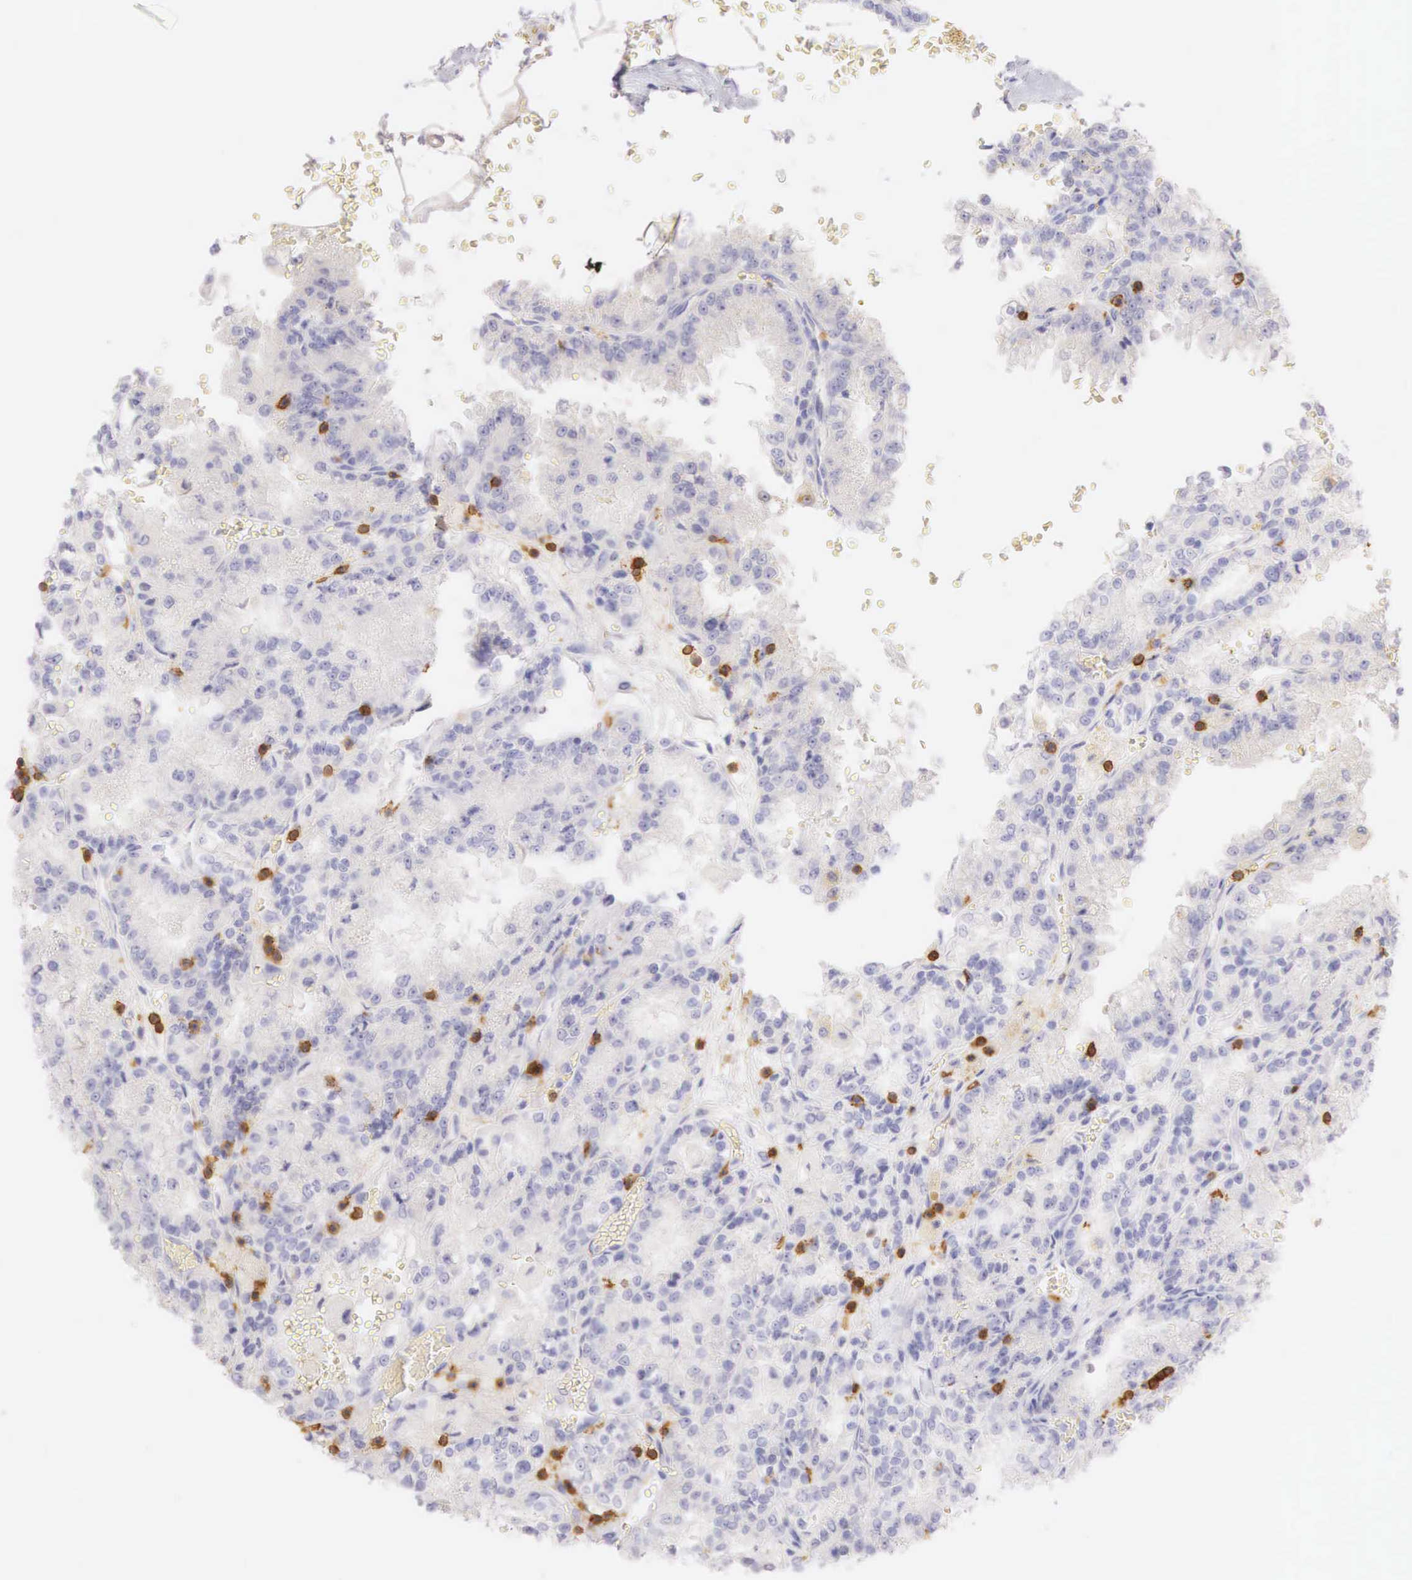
{"staining": {"intensity": "negative", "quantity": "none", "location": "none"}, "tissue": "renal cancer", "cell_type": "Tumor cells", "image_type": "cancer", "snomed": [{"axis": "morphology", "description": "Adenocarcinoma, NOS"}, {"axis": "topography", "description": "Kidney"}], "caption": "Human renal cancer stained for a protein using immunohistochemistry (IHC) shows no staining in tumor cells.", "gene": "CD3E", "patient": {"sex": "female", "age": 56}}